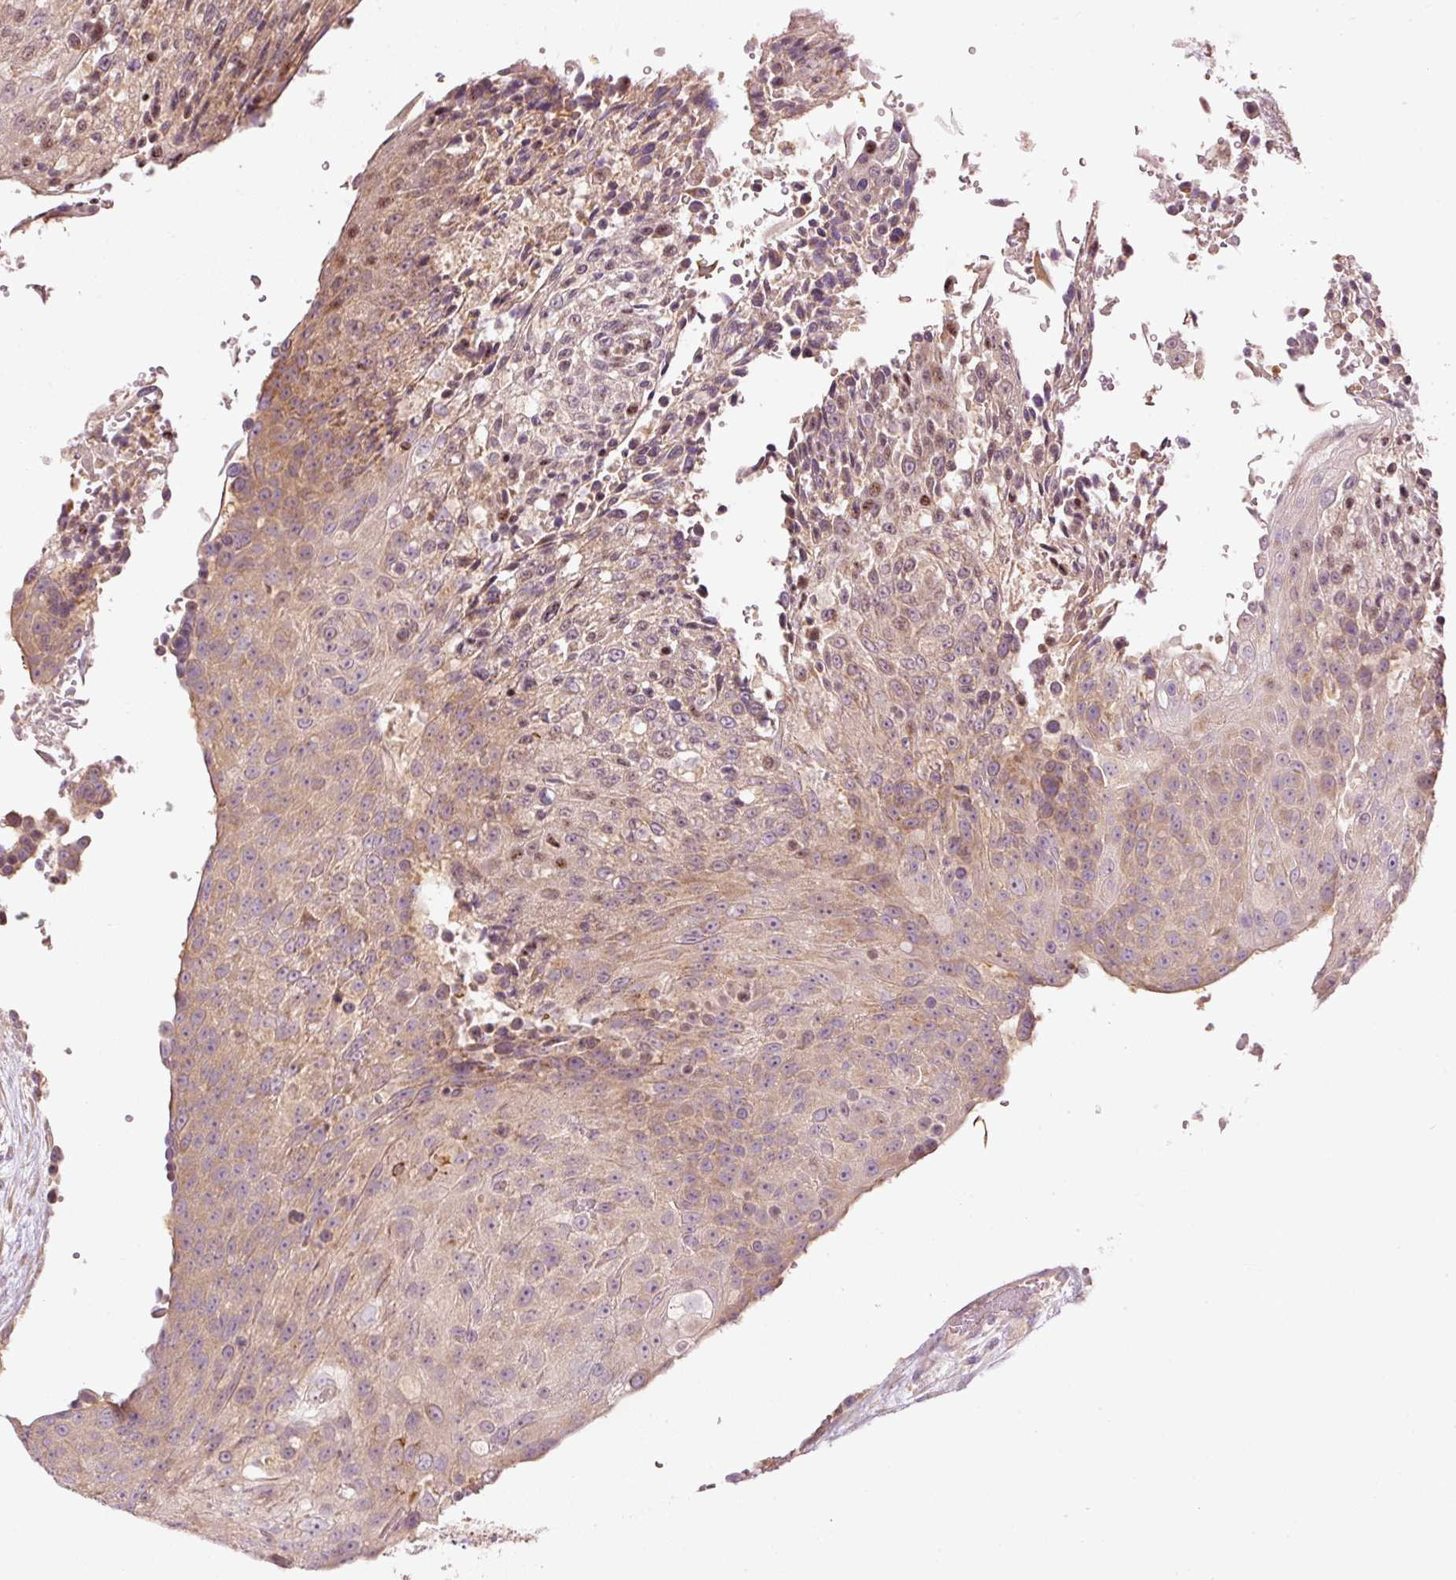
{"staining": {"intensity": "moderate", "quantity": "<25%", "location": "cytoplasmic/membranous"}, "tissue": "urothelial cancer", "cell_type": "Tumor cells", "image_type": "cancer", "snomed": [{"axis": "morphology", "description": "Urothelial carcinoma, High grade"}, {"axis": "topography", "description": "Urinary bladder"}], "caption": "The immunohistochemical stain highlights moderate cytoplasmic/membranous positivity in tumor cells of high-grade urothelial carcinoma tissue. The staining was performed using DAB, with brown indicating positive protein expression. Nuclei are stained blue with hematoxylin.", "gene": "MAP10", "patient": {"sex": "female", "age": 63}}